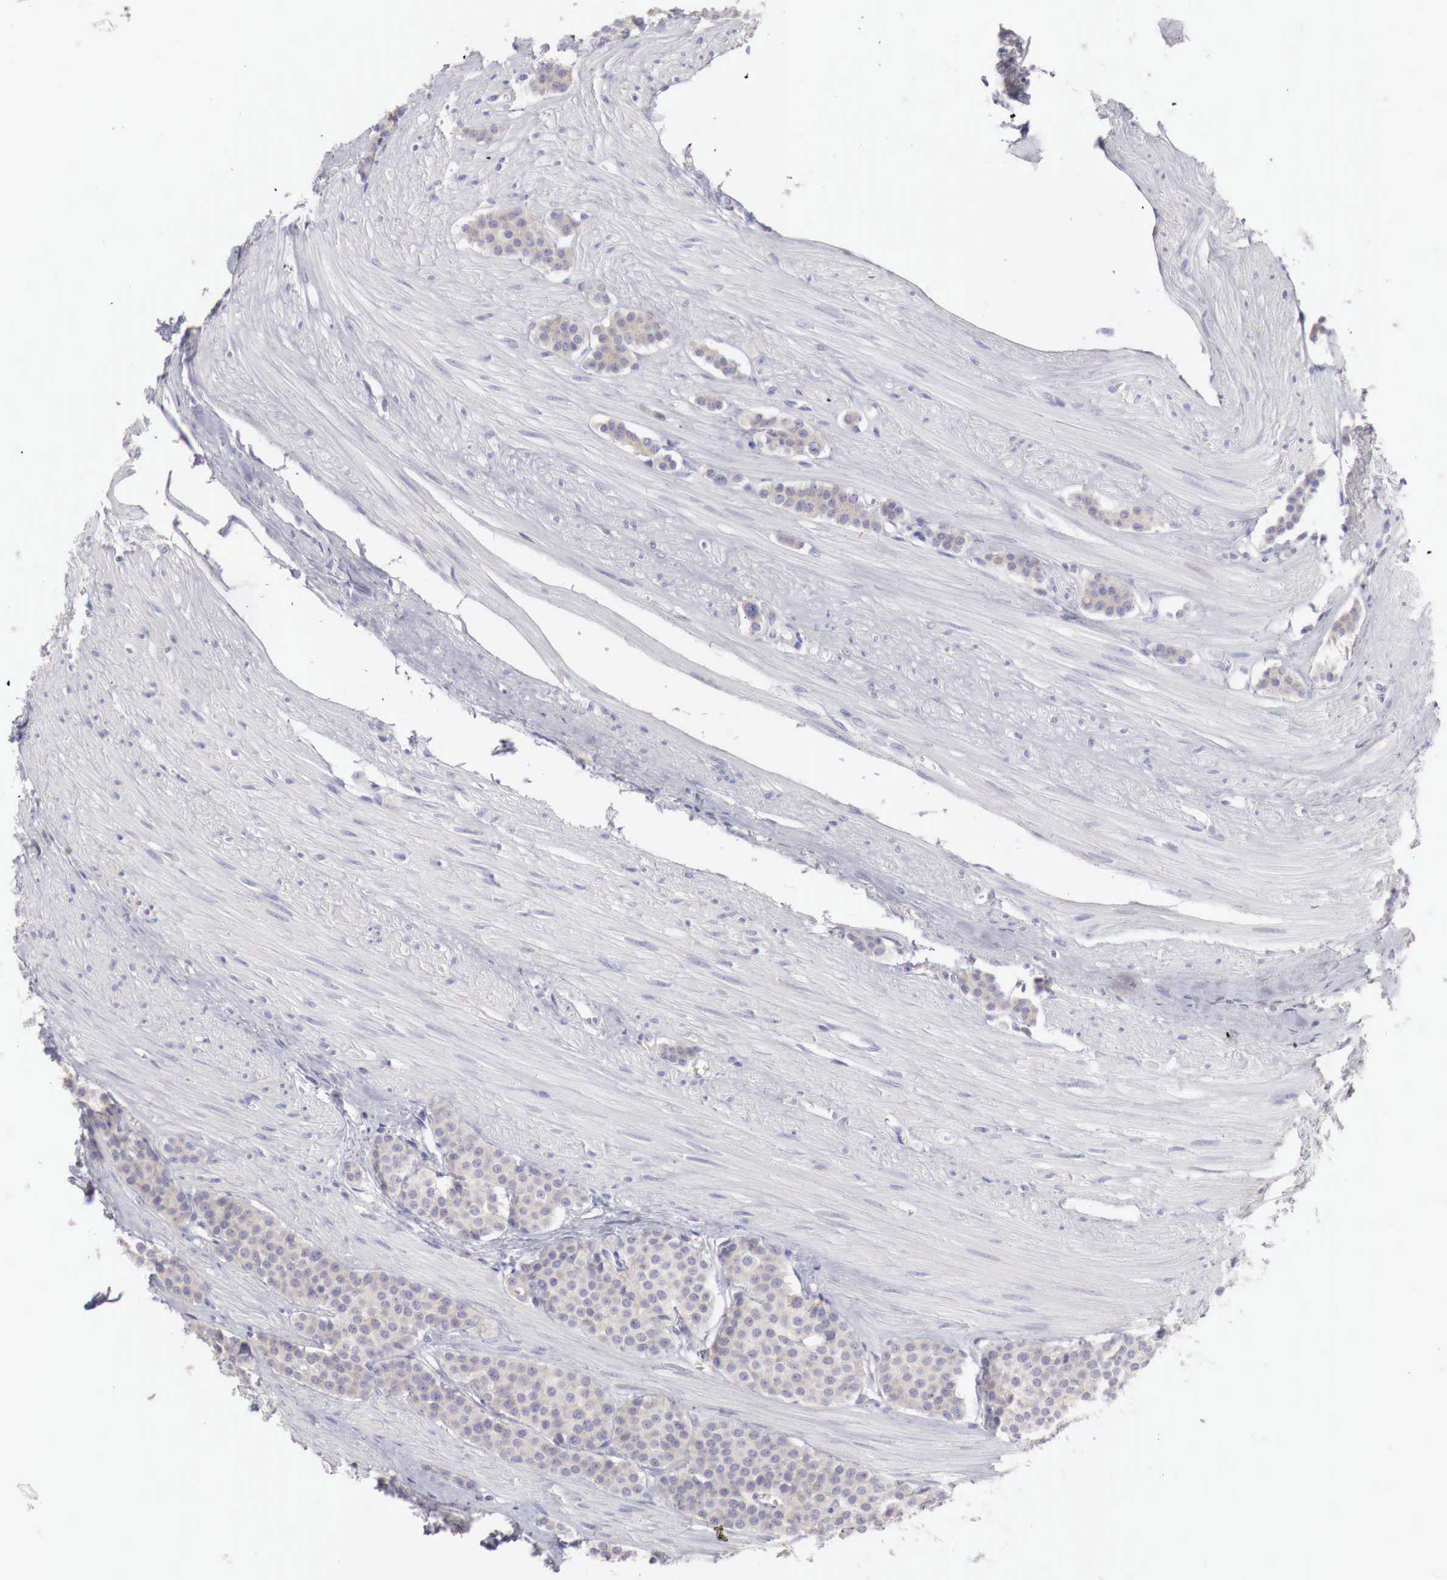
{"staining": {"intensity": "weak", "quantity": ">75%", "location": "cytoplasmic/membranous"}, "tissue": "carcinoid", "cell_type": "Tumor cells", "image_type": "cancer", "snomed": [{"axis": "morphology", "description": "Carcinoid, malignant, NOS"}, {"axis": "topography", "description": "Small intestine"}], "caption": "Immunohistochemistry histopathology image of human carcinoid stained for a protein (brown), which demonstrates low levels of weak cytoplasmic/membranous positivity in about >75% of tumor cells.", "gene": "NSDHL", "patient": {"sex": "male", "age": 60}}